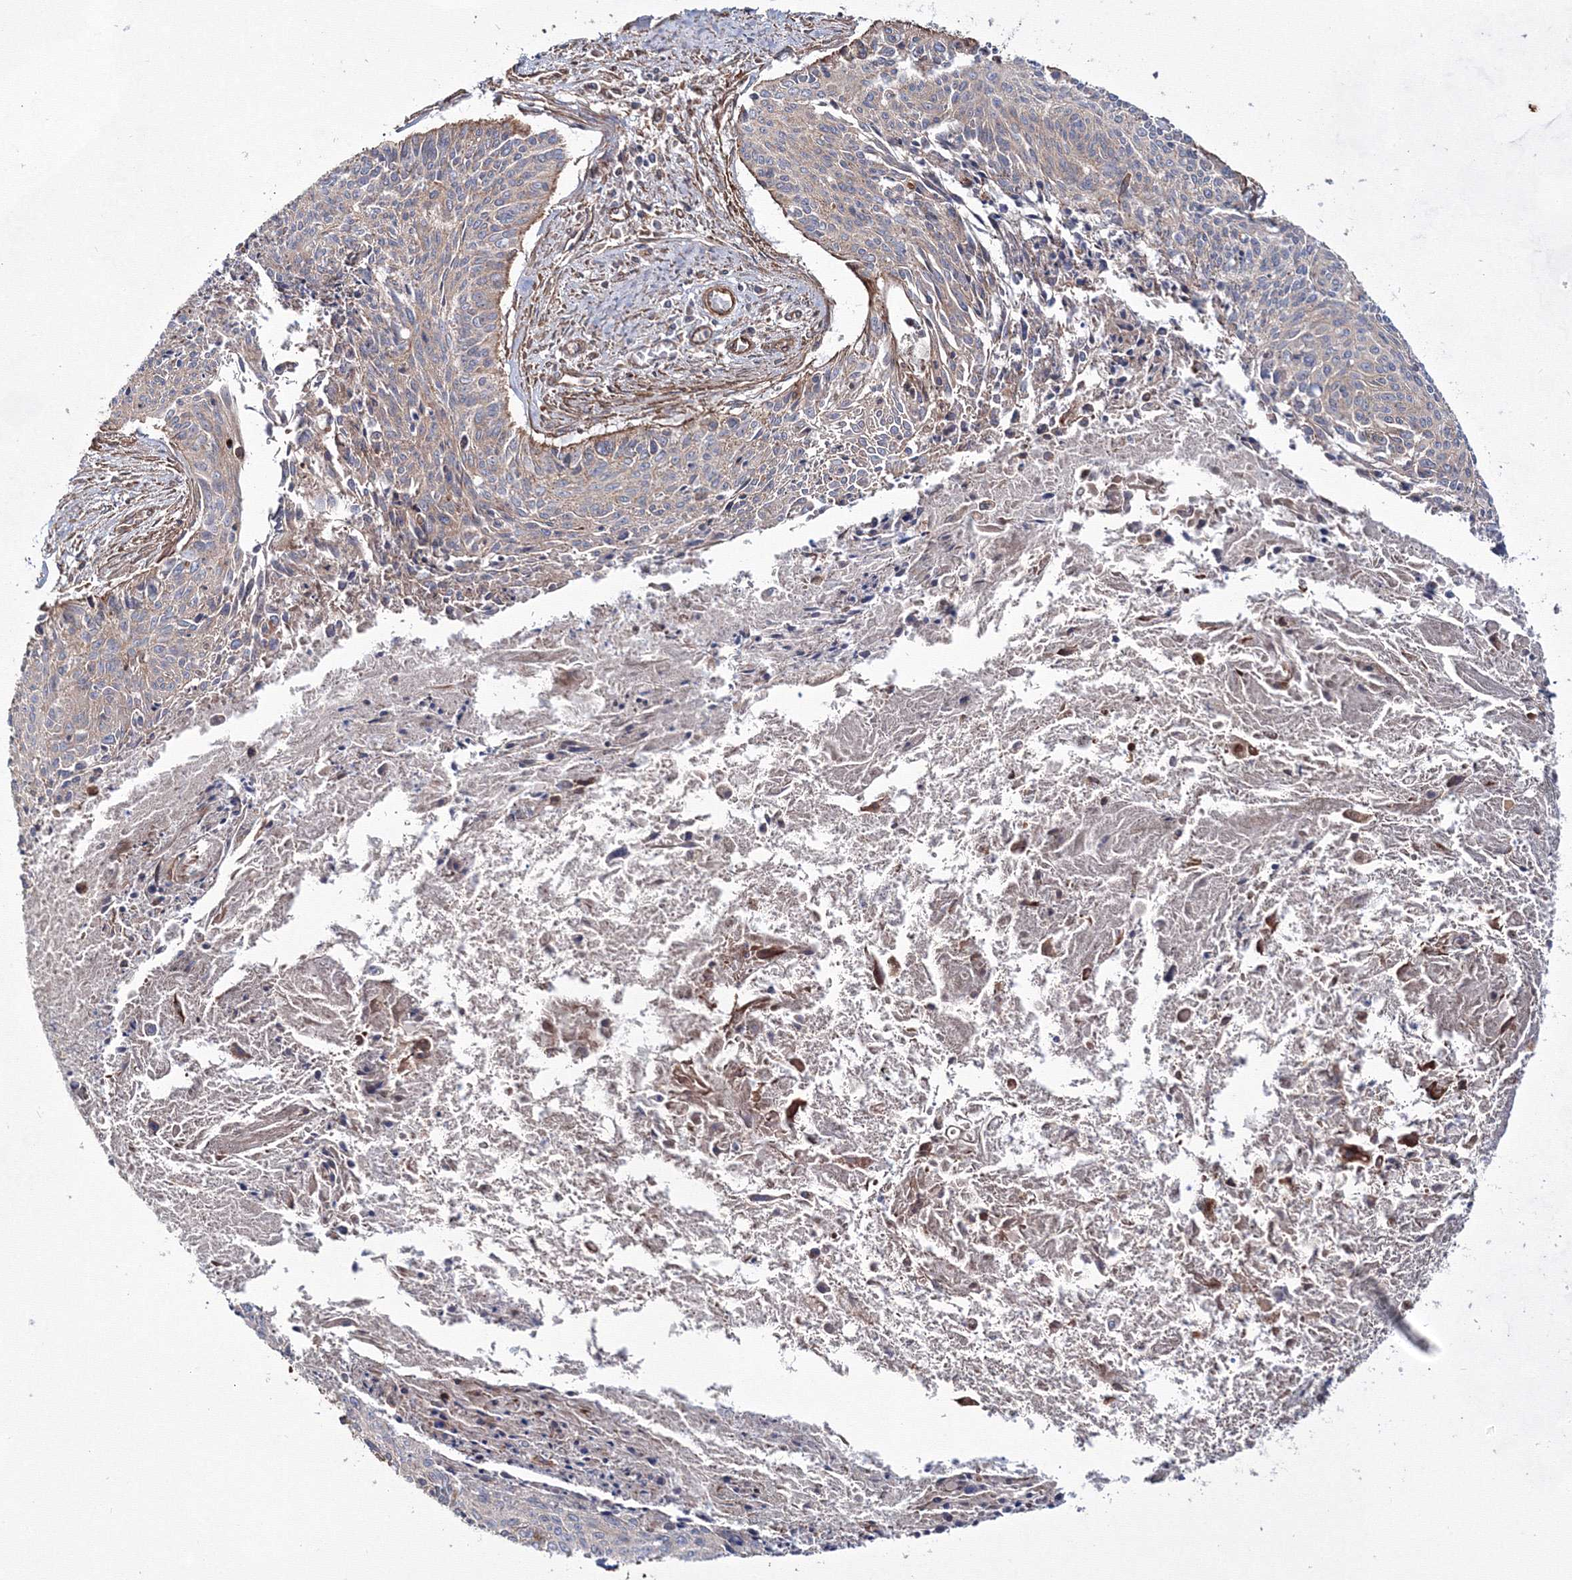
{"staining": {"intensity": "weak", "quantity": "<25%", "location": "cytoplasmic/membranous"}, "tissue": "cervical cancer", "cell_type": "Tumor cells", "image_type": "cancer", "snomed": [{"axis": "morphology", "description": "Squamous cell carcinoma, NOS"}, {"axis": "topography", "description": "Cervix"}], "caption": "Tumor cells show no significant expression in squamous cell carcinoma (cervical).", "gene": "EXOC6", "patient": {"sex": "female", "age": 55}}